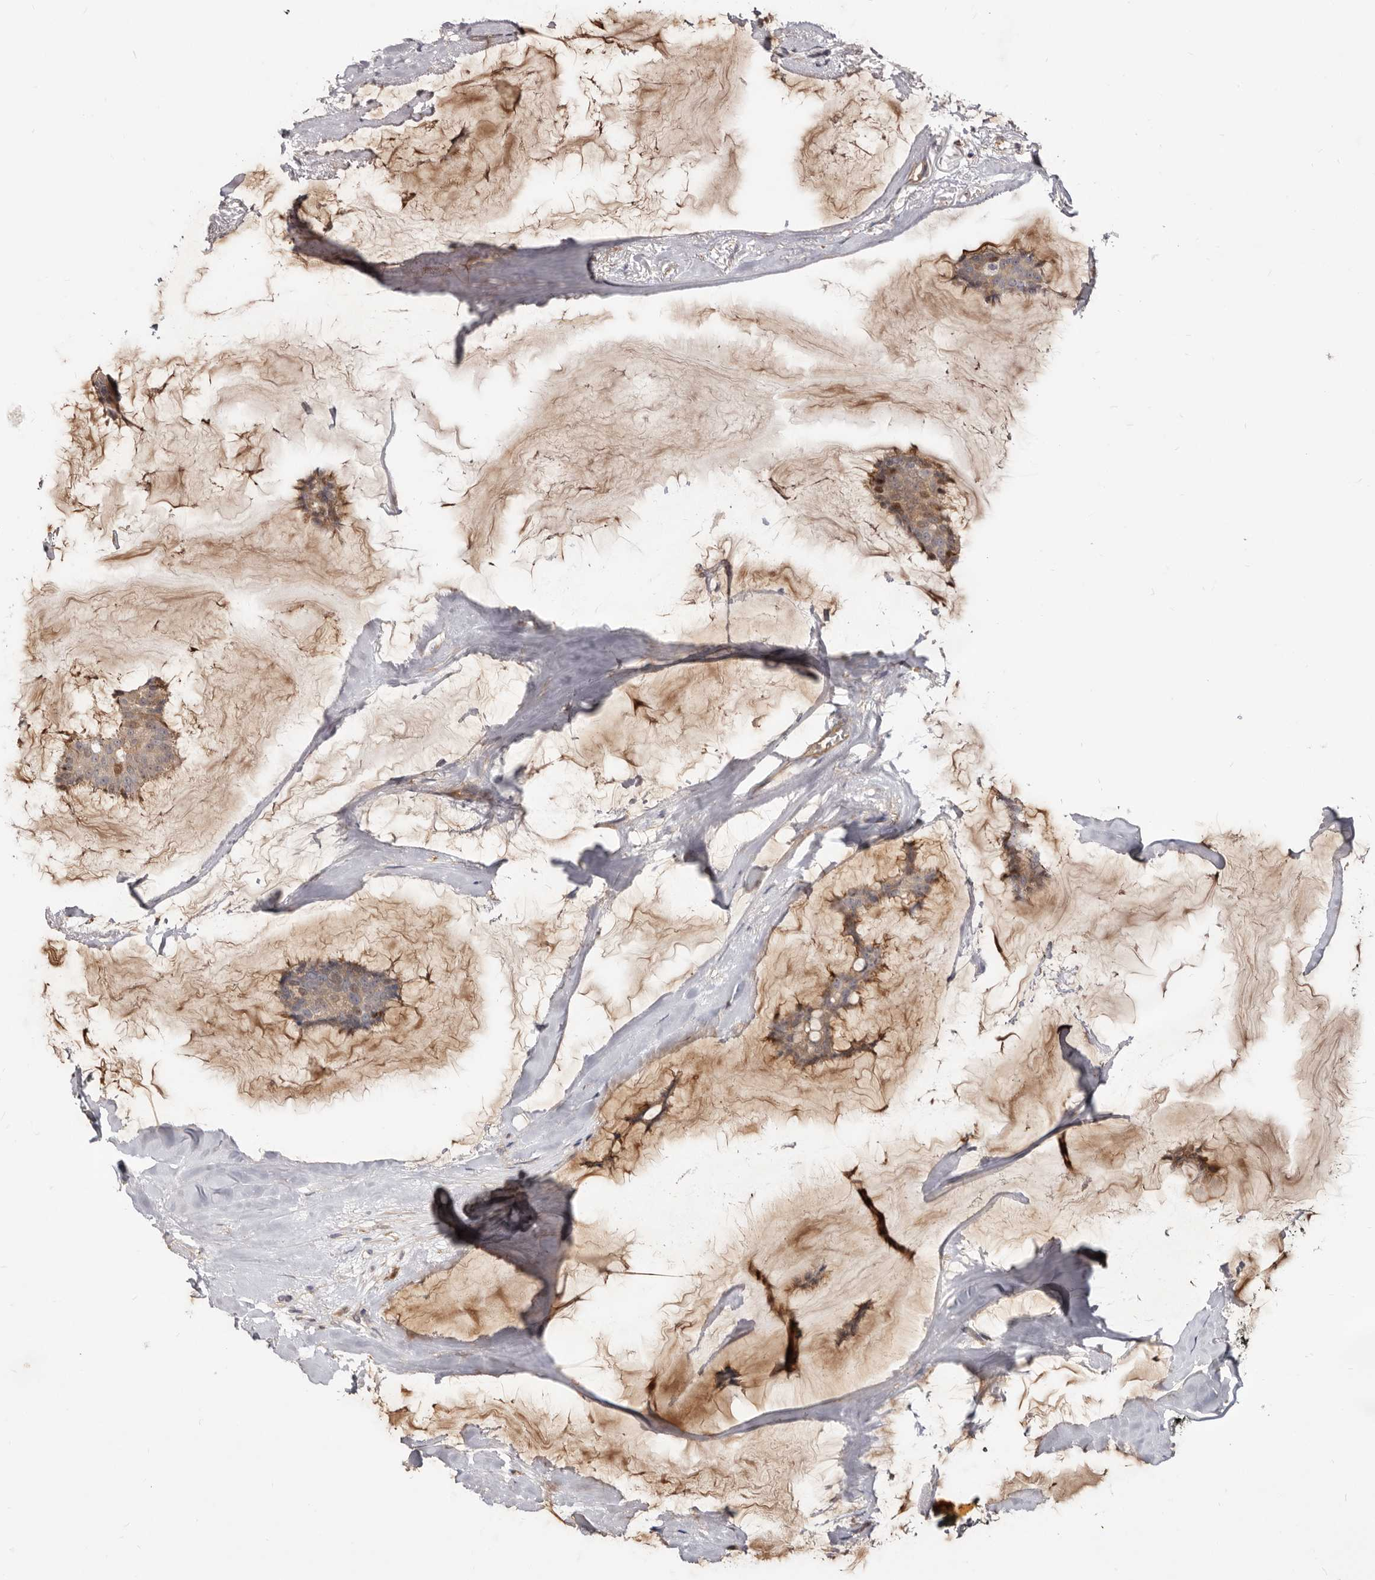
{"staining": {"intensity": "weak", "quantity": "25%-75%", "location": "cytoplasmic/membranous,nuclear"}, "tissue": "breast cancer", "cell_type": "Tumor cells", "image_type": "cancer", "snomed": [{"axis": "morphology", "description": "Duct carcinoma"}, {"axis": "topography", "description": "Breast"}], "caption": "Protein analysis of breast cancer (intraductal carcinoma) tissue displays weak cytoplasmic/membranous and nuclear expression in about 25%-75% of tumor cells.", "gene": "GPATCH4", "patient": {"sex": "female", "age": 93}}